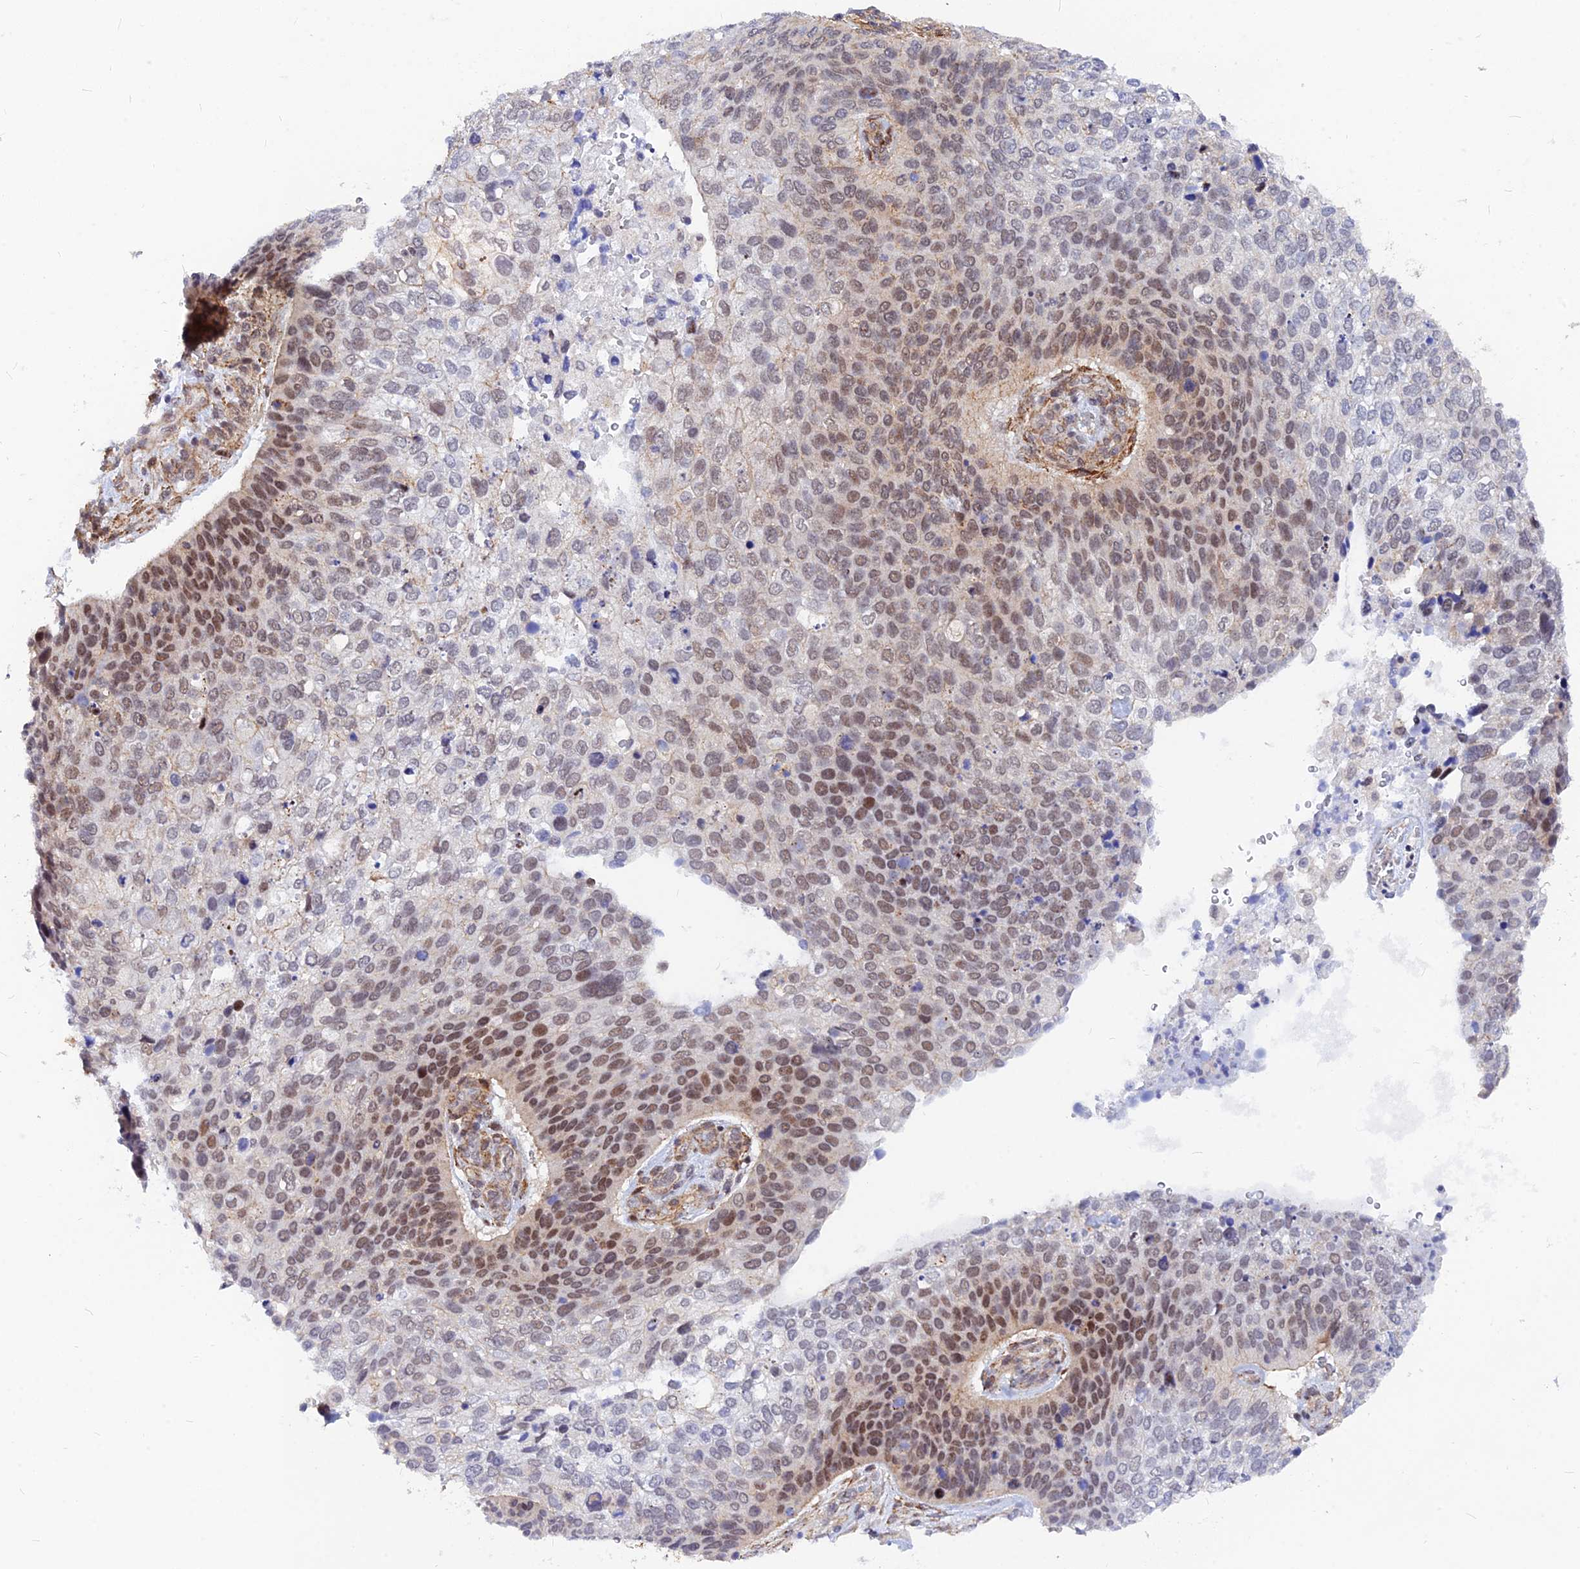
{"staining": {"intensity": "moderate", "quantity": "25%-75%", "location": "nuclear"}, "tissue": "skin cancer", "cell_type": "Tumor cells", "image_type": "cancer", "snomed": [{"axis": "morphology", "description": "Basal cell carcinoma"}, {"axis": "topography", "description": "Skin"}], "caption": "The image demonstrates immunohistochemical staining of skin basal cell carcinoma. There is moderate nuclear staining is appreciated in about 25%-75% of tumor cells. (Stains: DAB (3,3'-diaminobenzidine) in brown, nuclei in blue, Microscopy: brightfield microscopy at high magnification).", "gene": "VSTM2L", "patient": {"sex": "female", "age": 74}}